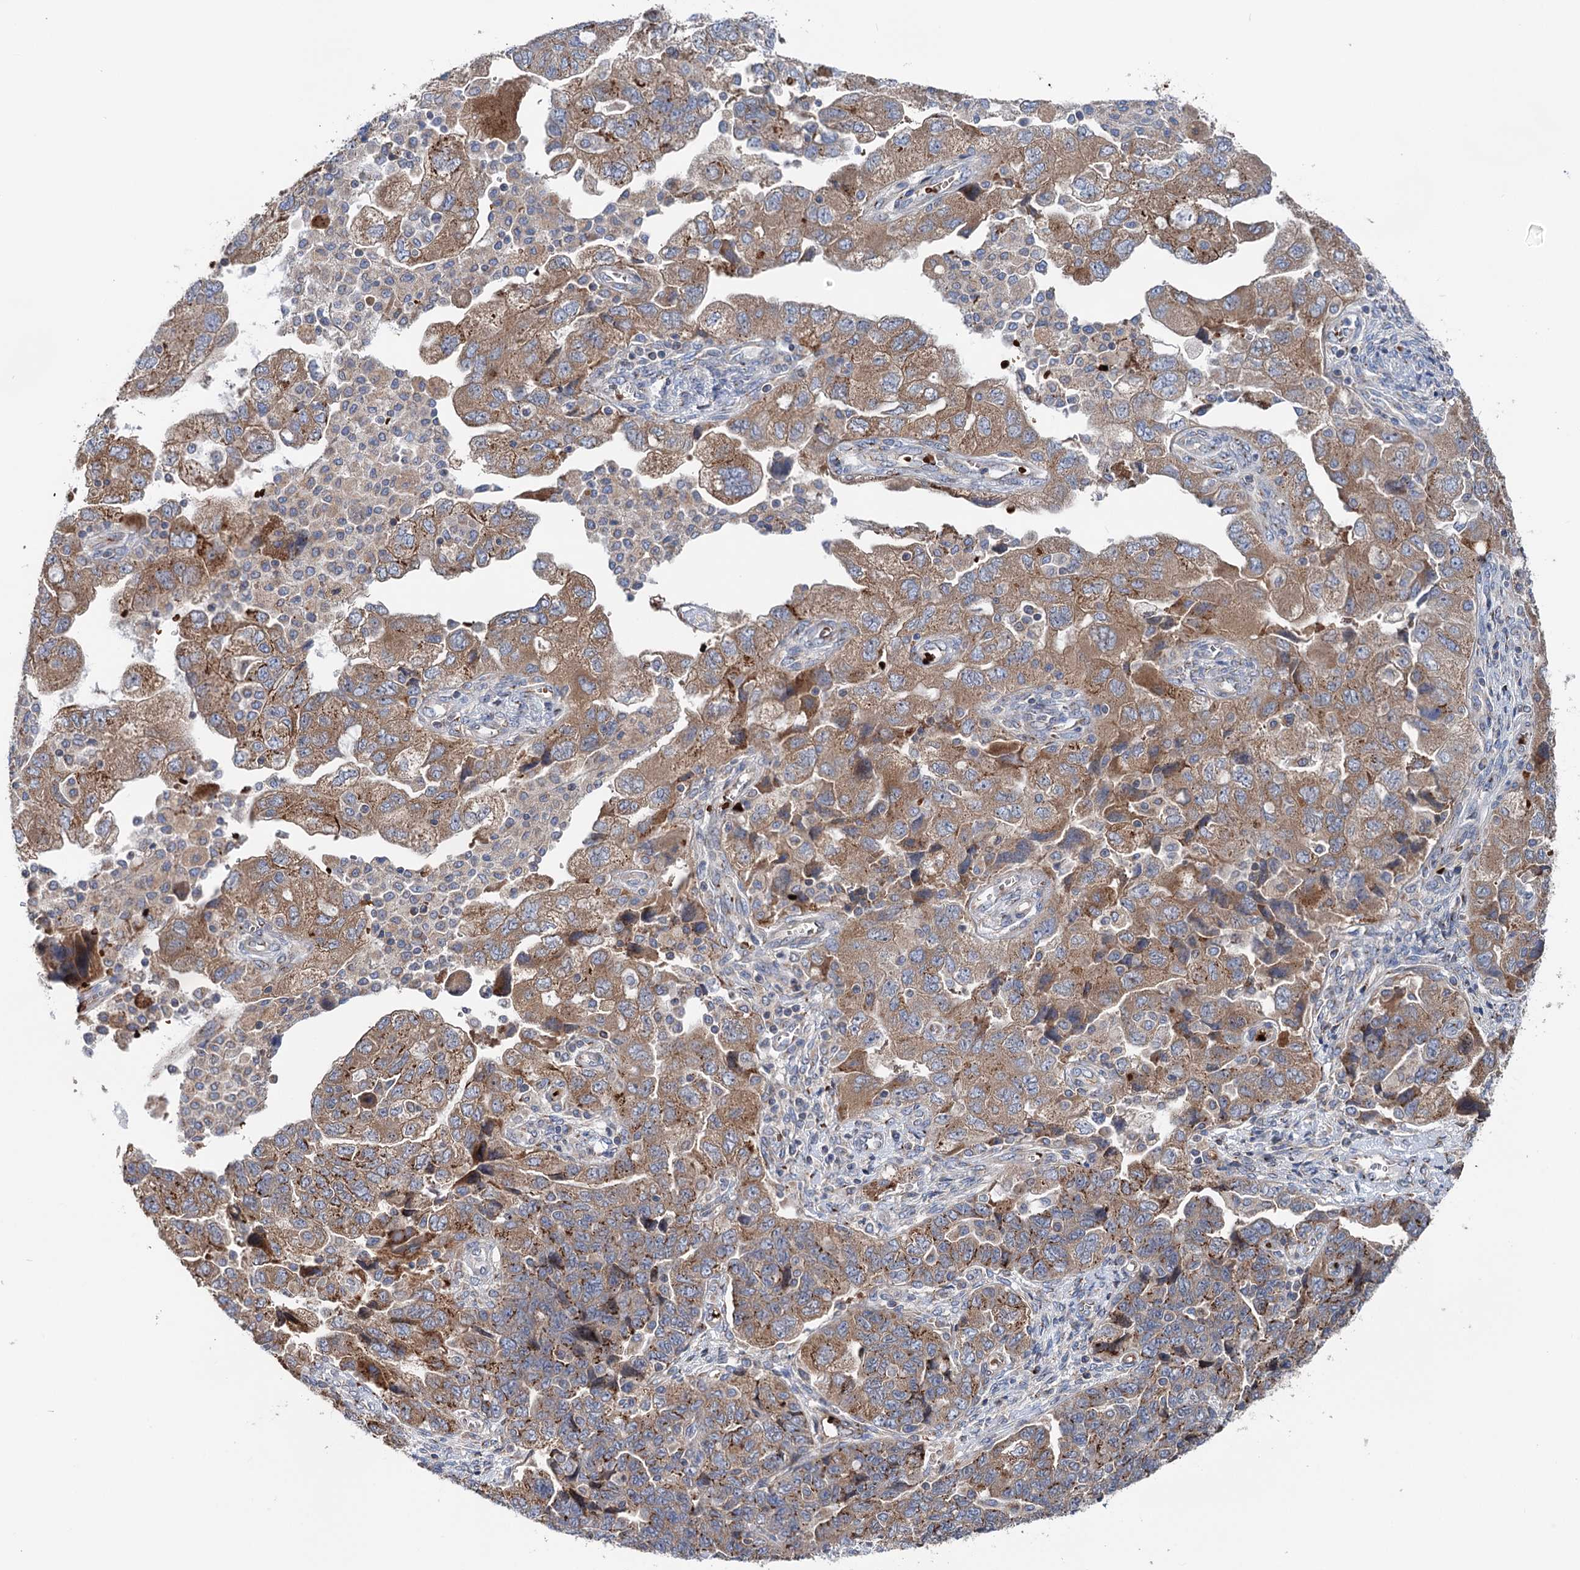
{"staining": {"intensity": "moderate", "quantity": ">75%", "location": "cytoplasmic/membranous"}, "tissue": "ovarian cancer", "cell_type": "Tumor cells", "image_type": "cancer", "snomed": [{"axis": "morphology", "description": "Carcinoma, NOS"}, {"axis": "morphology", "description": "Cystadenocarcinoma, serous, NOS"}, {"axis": "topography", "description": "Ovary"}], "caption": "Serous cystadenocarcinoma (ovarian) tissue exhibits moderate cytoplasmic/membranous expression in approximately >75% of tumor cells Nuclei are stained in blue.", "gene": "EIPR1", "patient": {"sex": "female", "age": 69}}